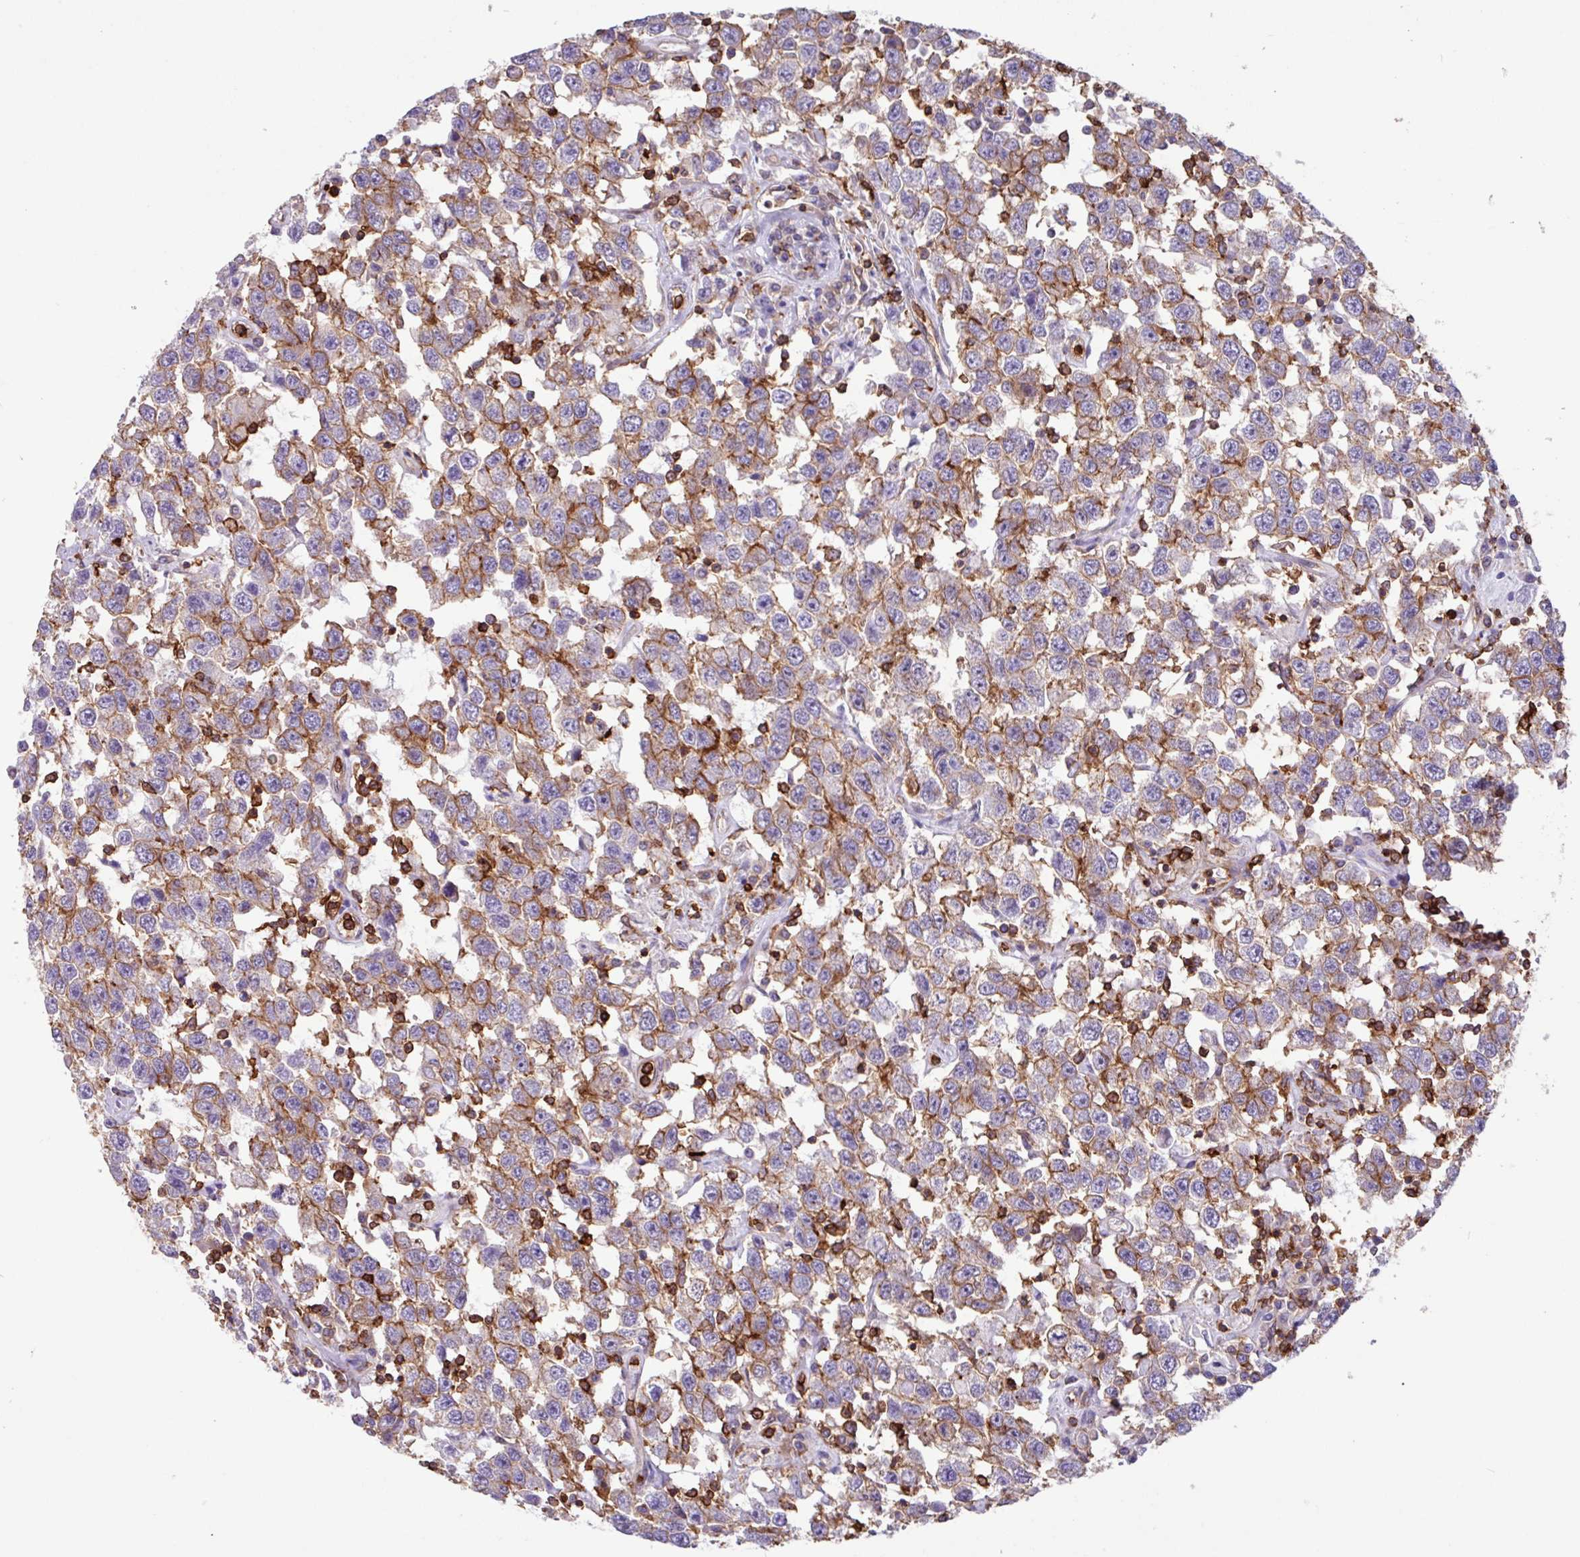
{"staining": {"intensity": "moderate", "quantity": ">75%", "location": "cytoplasmic/membranous"}, "tissue": "testis cancer", "cell_type": "Tumor cells", "image_type": "cancer", "snomed": [{"axis": "morphology", "description": "Seminoma, NOS"}, {"axis": "topography", "description": "Testis"}], "caption": "Brown immunohistochemical staining in testis seminoma exhibits moderate cytoplasmic/membranous expression in about >75% of tumor cells.", "gene": "PPP1R18", "patient": {"sex": "male", "age": 41}}